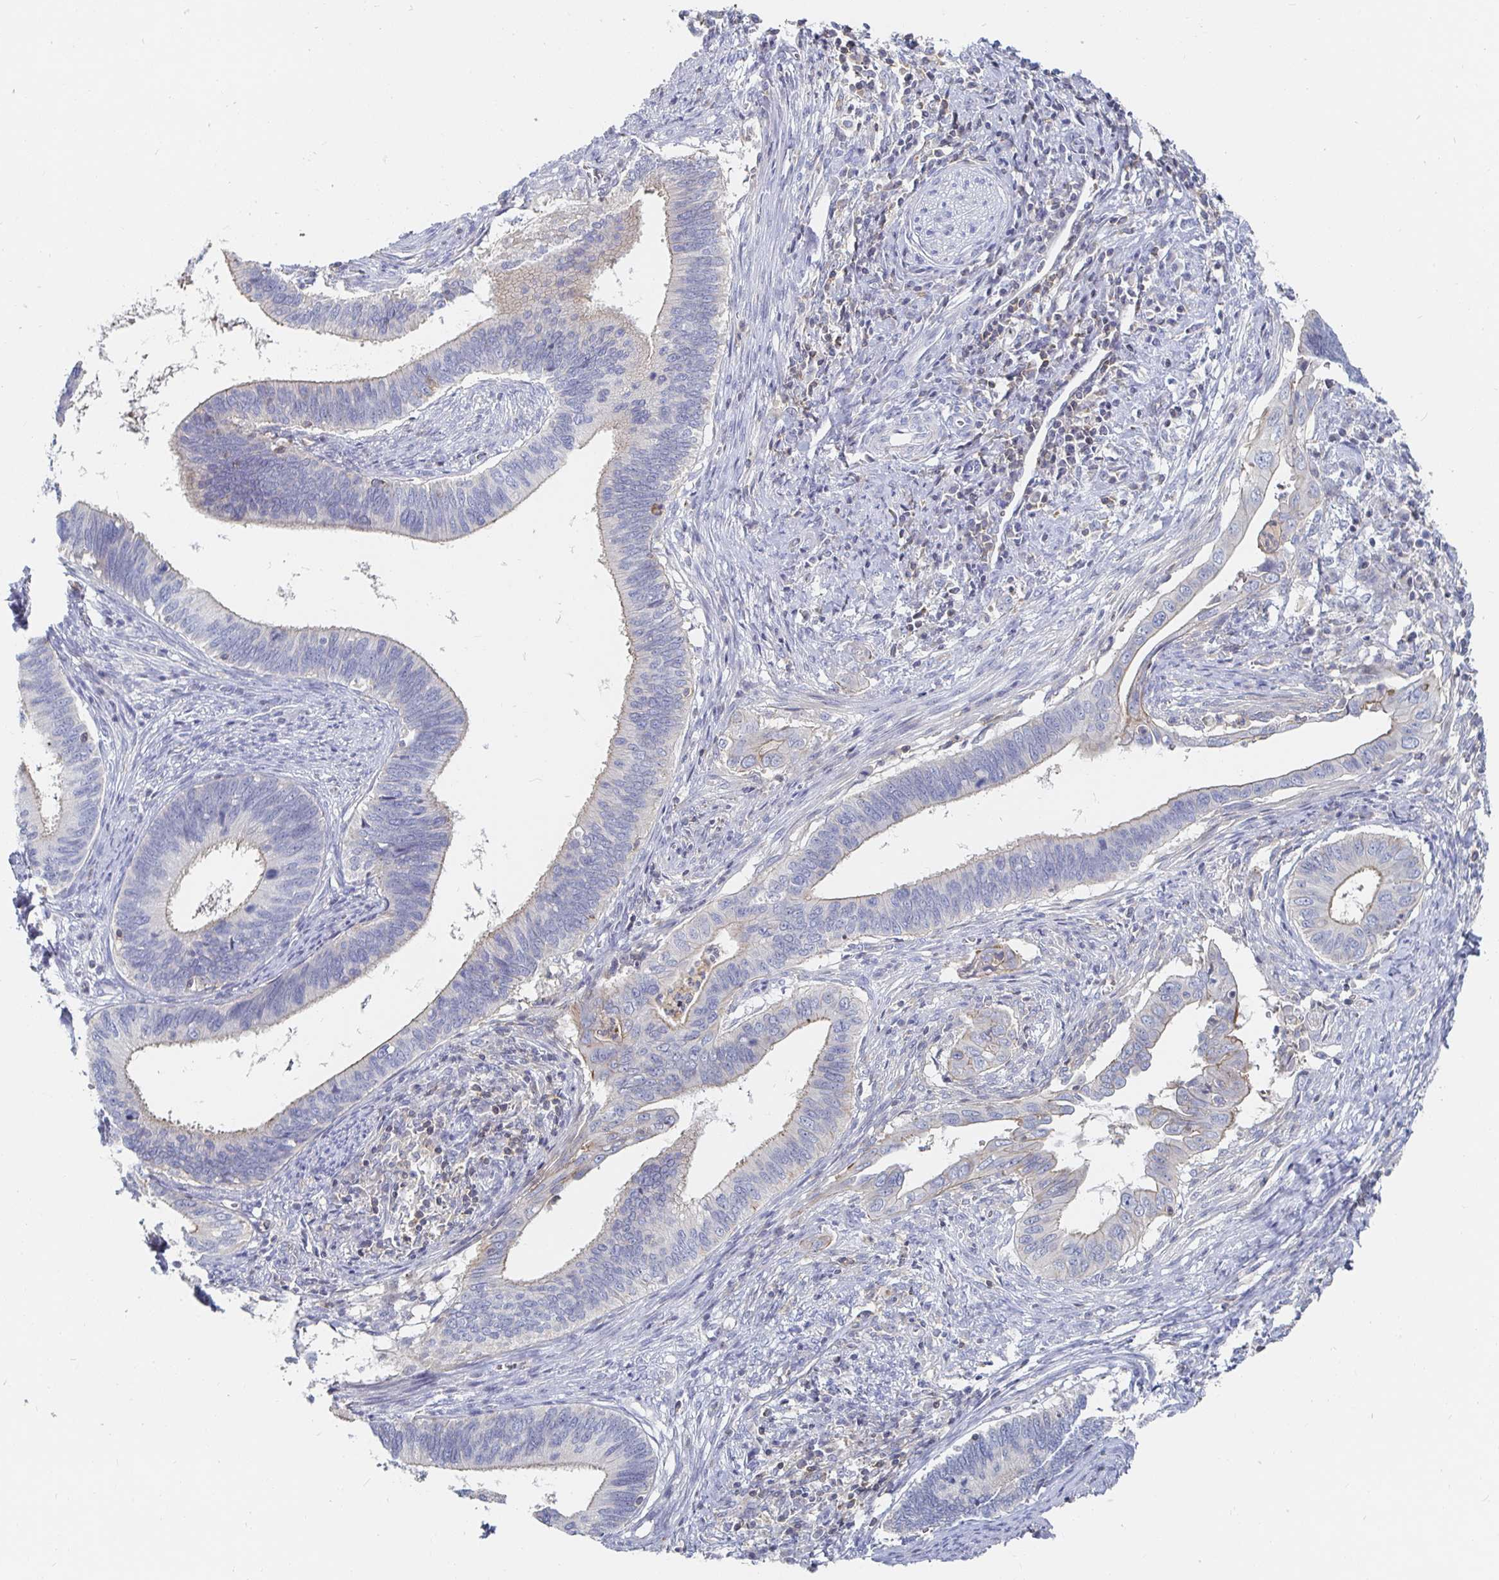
{"staining": {"intensity": "weak", "quantity": "25%-75%", "location": "cytoplasmic/membranous"}, "tissue": "cervical cancer", "cell_type": "Tumor cells", "image_type": "cancer", "snomed": [{"axis": "morphology", "description": "Adenocarcinoma, NOS"}, {"axis": "topography", "description": "Cervix"}], "caption": "A high-resolution histopathology image shows IHC staining of cervical cancer (adenocarcinoma), which exhibits weak cytoplasmic/membranous expression in approximately 25%-75% of tumor cells. (IHC, brightfield microscopy, high magnification).", "gene": "PIK3CD", "patient": {"sex": "female", "age": 42}}